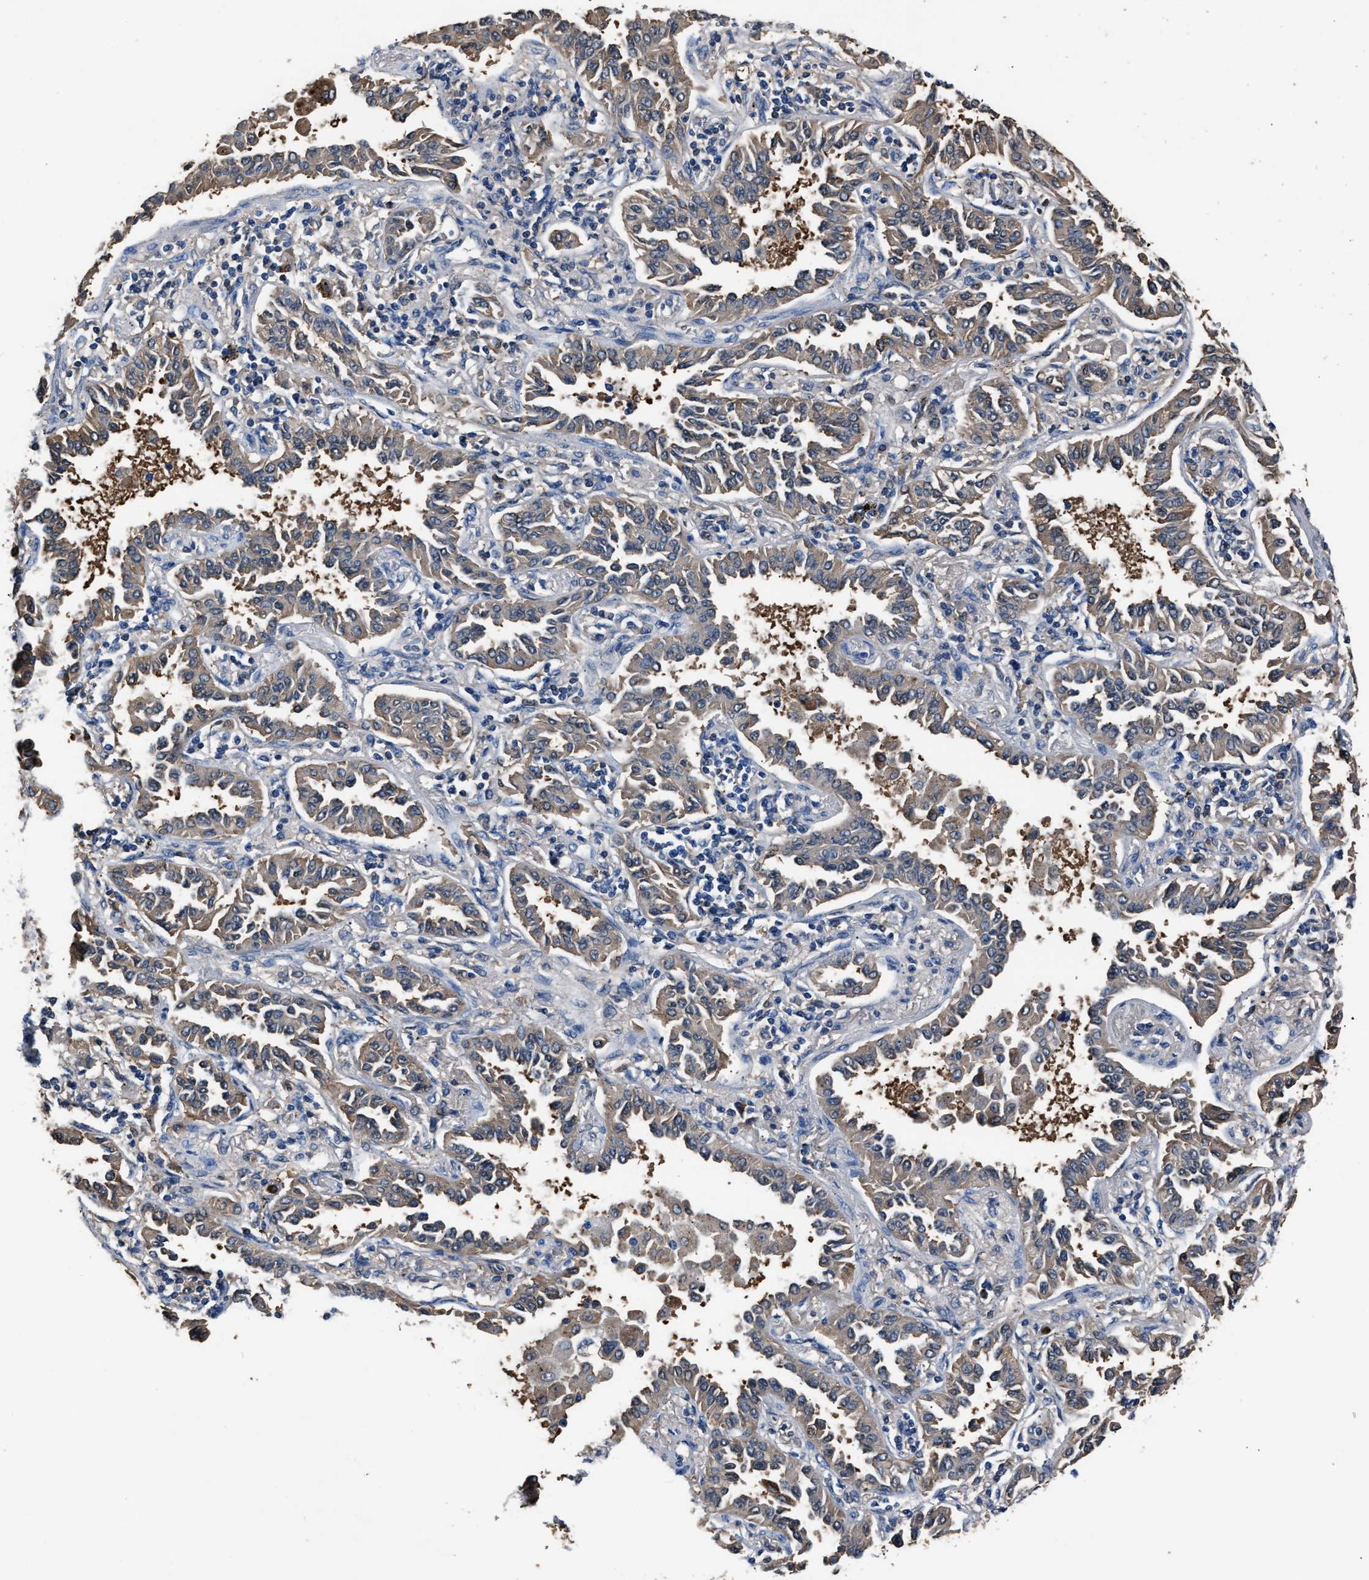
{"staining": {"intensity": "weak", "quantity": ">75%", "location": "cytoplasmic/membranous"}, "tissue": "lung cancer", "cell_type": "Tumor cells", "image_type": "cancer", "snomed": [{"axis": "morphology", "description": "Normal tissue, NOS"}, {"axis": "morphology", "description": "Adenocarcinoma, NOS"}, {"axis": "topography", "description": "Lung"}], "caption": "IHC histopathology image of neoplastic tissue: human lung cancer (adenocarcinoma) stained using IHC exhibits low levels of weak protein expression localized specifically in the cytoplasmic/membranous of tumor cells, appearing as a cytoplasmic/membranous brown color.", "gene": "GSTP1", "patient": {"sex": "male", "age": 59}}